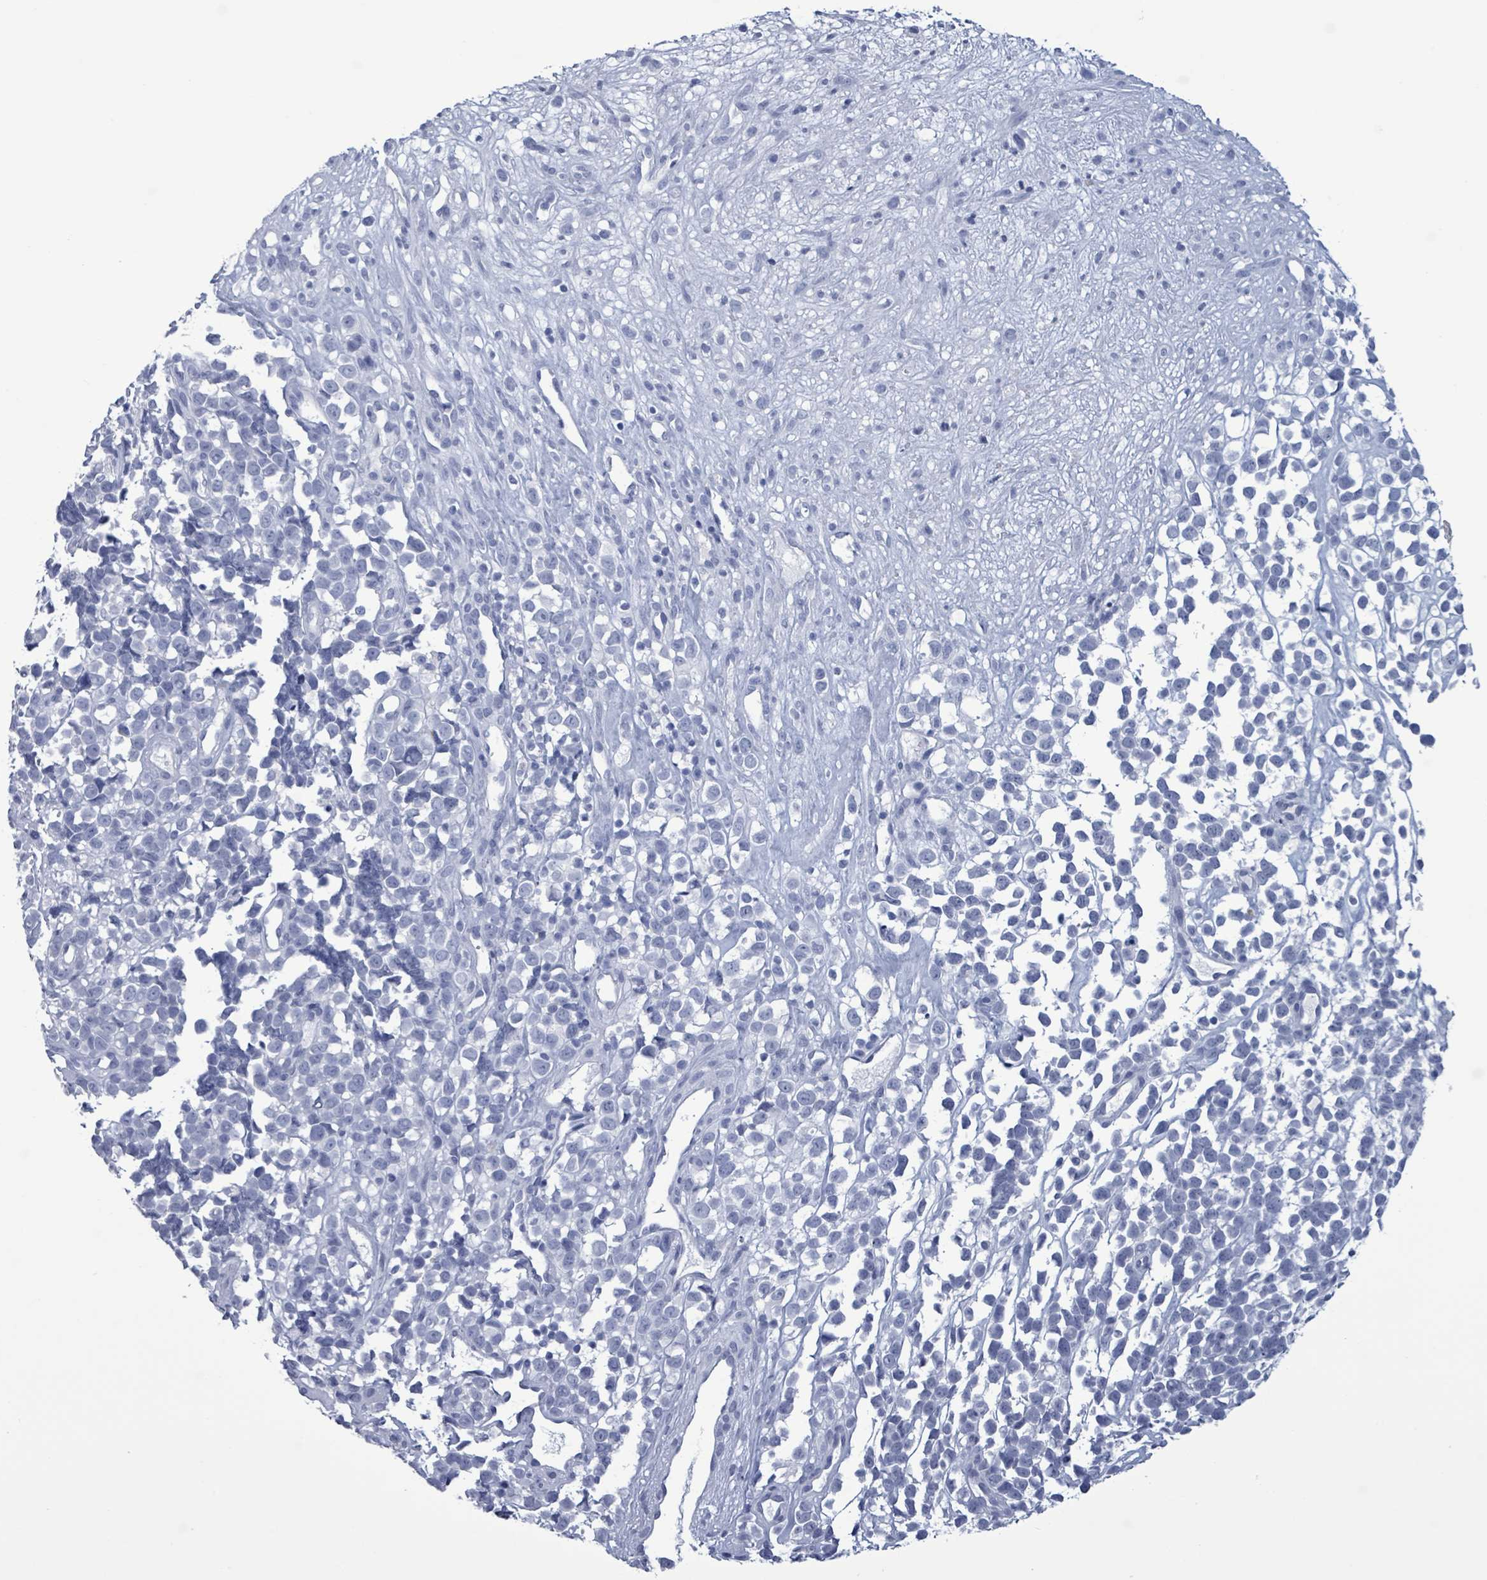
{"staining": {"intensity": "negative", "quantity": "none", "location": "none"}, "tissue": "melanoma", "cell_type": "Tumor cells", "image_type": "cancer", "snomed": [{"axis": "morphology", "description": "Malignant melanoma, NOS"}, {"axis": "topography", "description": "Nose, NOS"}], "caption": "Tumor cells are negative for brown protein staining in malignant melanoma. The staining is performed using DAB brown chromogen with nuclei counter-stained in using hematoxylin.", "gene": "NKX2-1", "patient": {"sex": "female", "age": 48}}